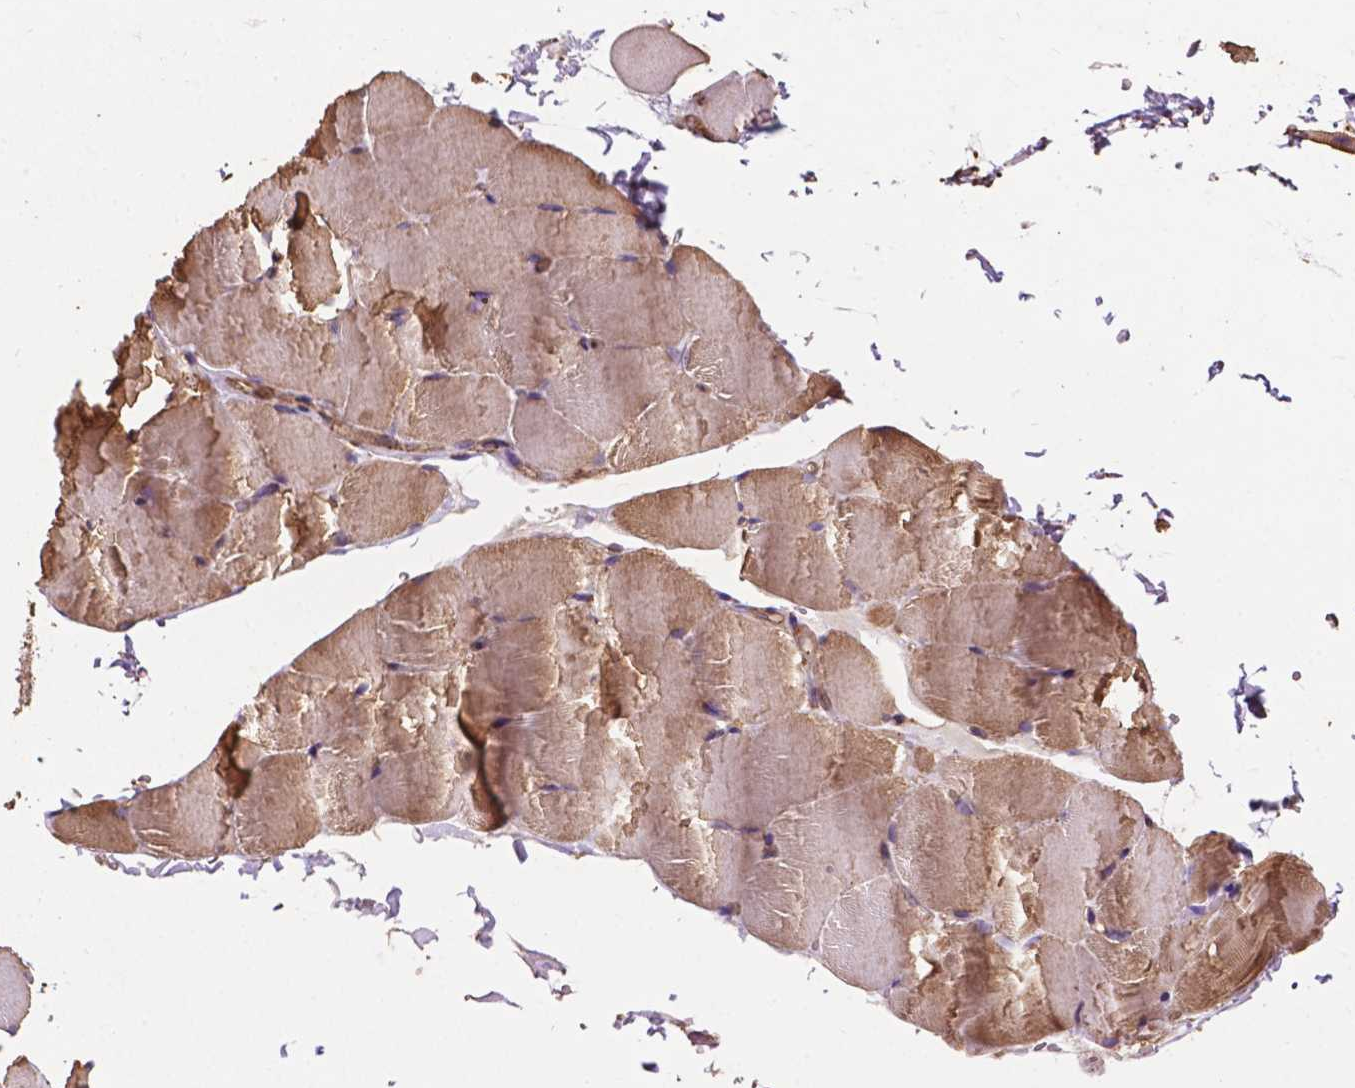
{"staining": {"intensity": "moderate", "quantity": ">75%", "location": "cytoplasmic/membranous"}, "tissue": "skeletal muscle", "cell_type": "Myocytes", "image_type": "normal", "snomed": [{"axis": "morphology", "description": "Normal tissue, NOS"}, {"axis": "topography", "description": "Skeletal muscle"}], "caption": "Protein staining of benign skeletal muscle reveals moderate cytoplasmic/membranous expression in approximately >75% of myocytes.", "gene": "CCDC71L", "patient": {"sex": "female", "age": 37}}